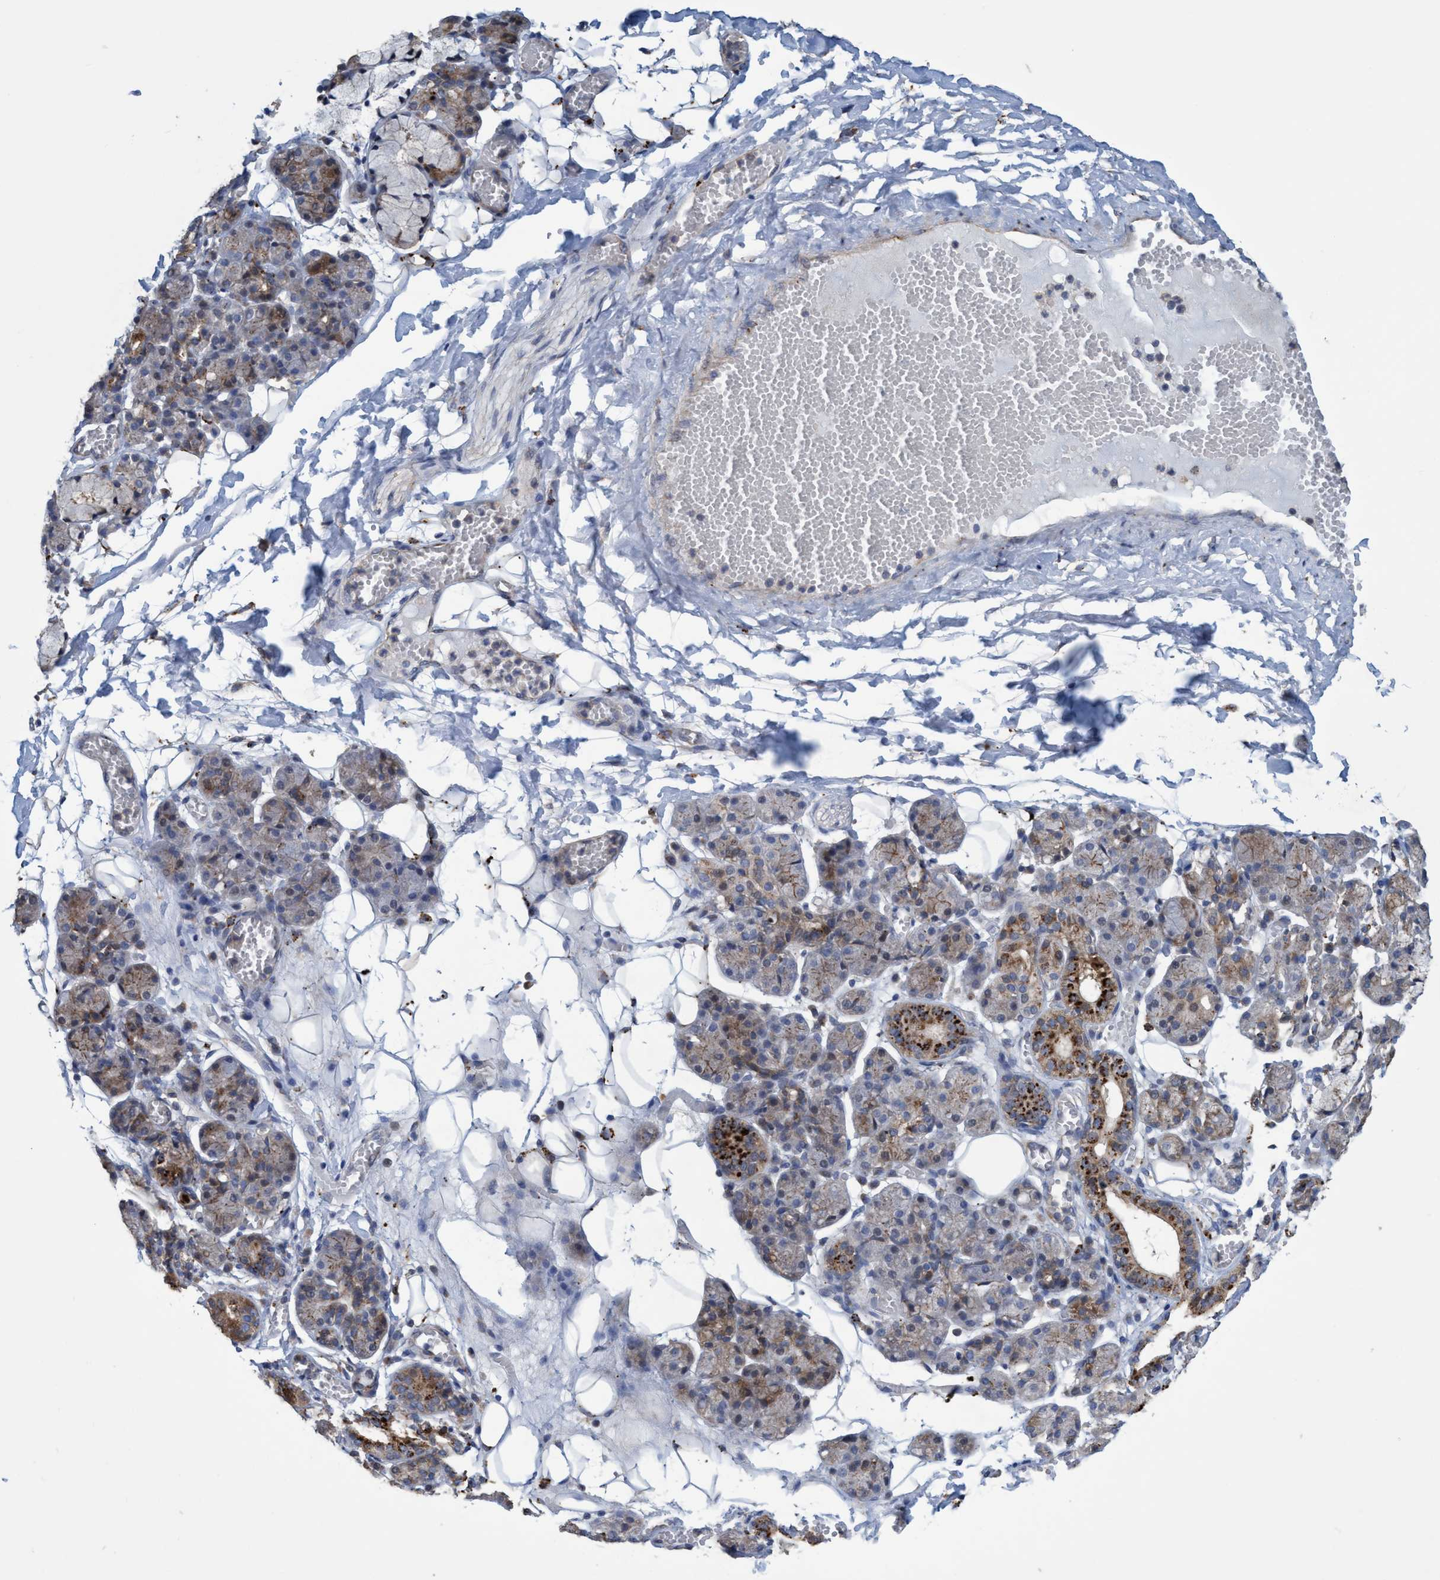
{"staining": {"intensity": "strong", "quantity": "<25%", "location": "cytoplasmic/membranous"}, "tissue": "salivary gland", "cell_type": "Glandular cells", "image_type": "normal", "snomed": [{"axis": "morphology", "description": "Normal tissue, NOS"}, {"axis": "topography", "description": "Salivary gland"}], "caption": "Human salivary gland stained with a brown dye displays strong cytoplasmic/membranous positive positivity in approximately <25% of glandular cells.", "gene": "BBS9", "patient": {"sex": "male", "age": 63}}